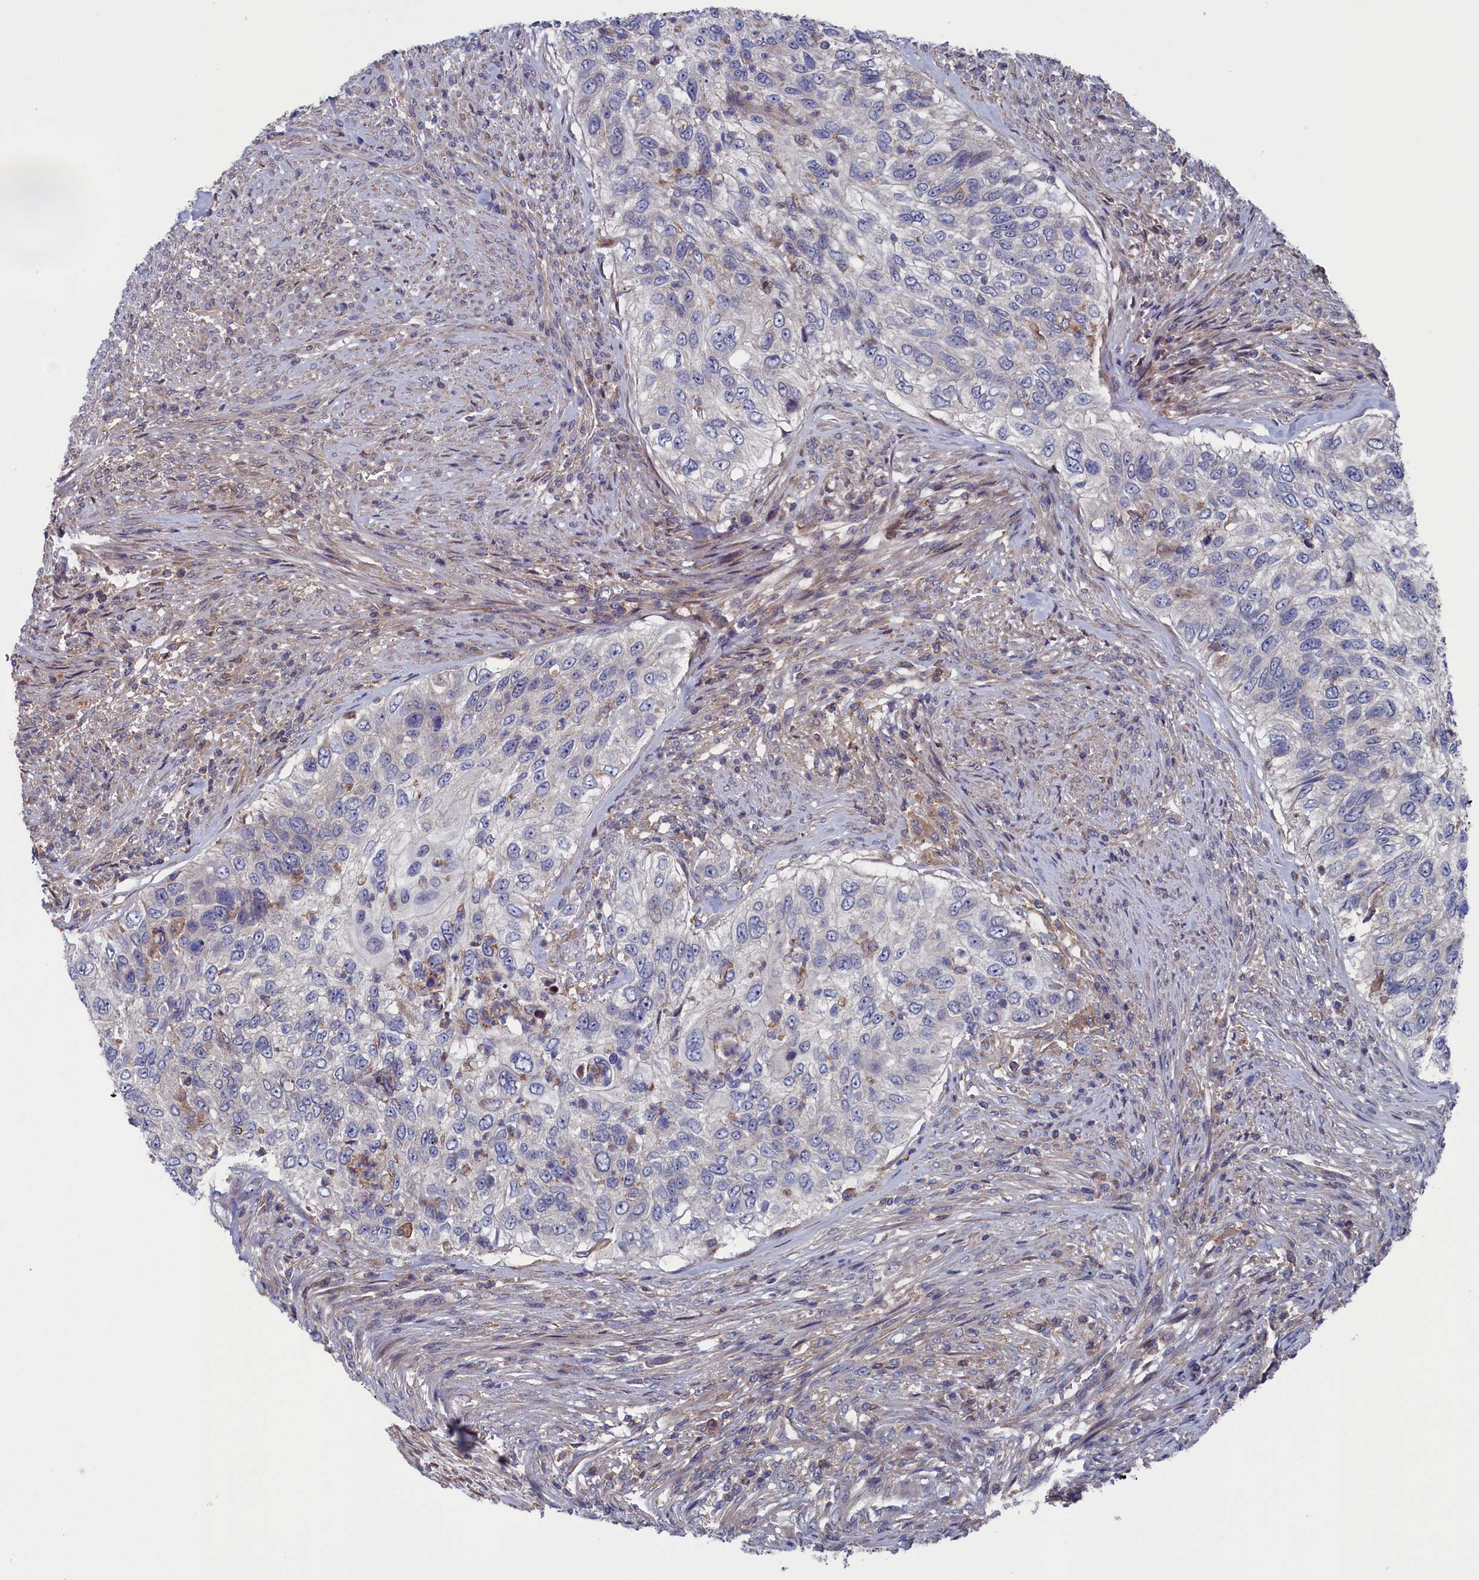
{"staining": {"intensity": "negative", "quantity": "none", "location": "none"}, "tissue": "urothelial cancer", "cell_type": "Tumor cells", "image_type": "cancer", "snomed": [{"axis": "morphology", "description": "Urothelial carcinoma, High grade"}, {"axis": "topography", "description": "Urinary bladder"}], "caption": "There is no significant staining in tumor cells of urothelial cancer. (Stains: DAB (3,3'-diaminobenzidine) IHC with hematoxylin counter stain, Microscopy: brightfield microscopy at high magnification).", "gene": "SPATA13", "patient": {"sex": "female", "age": 60}}